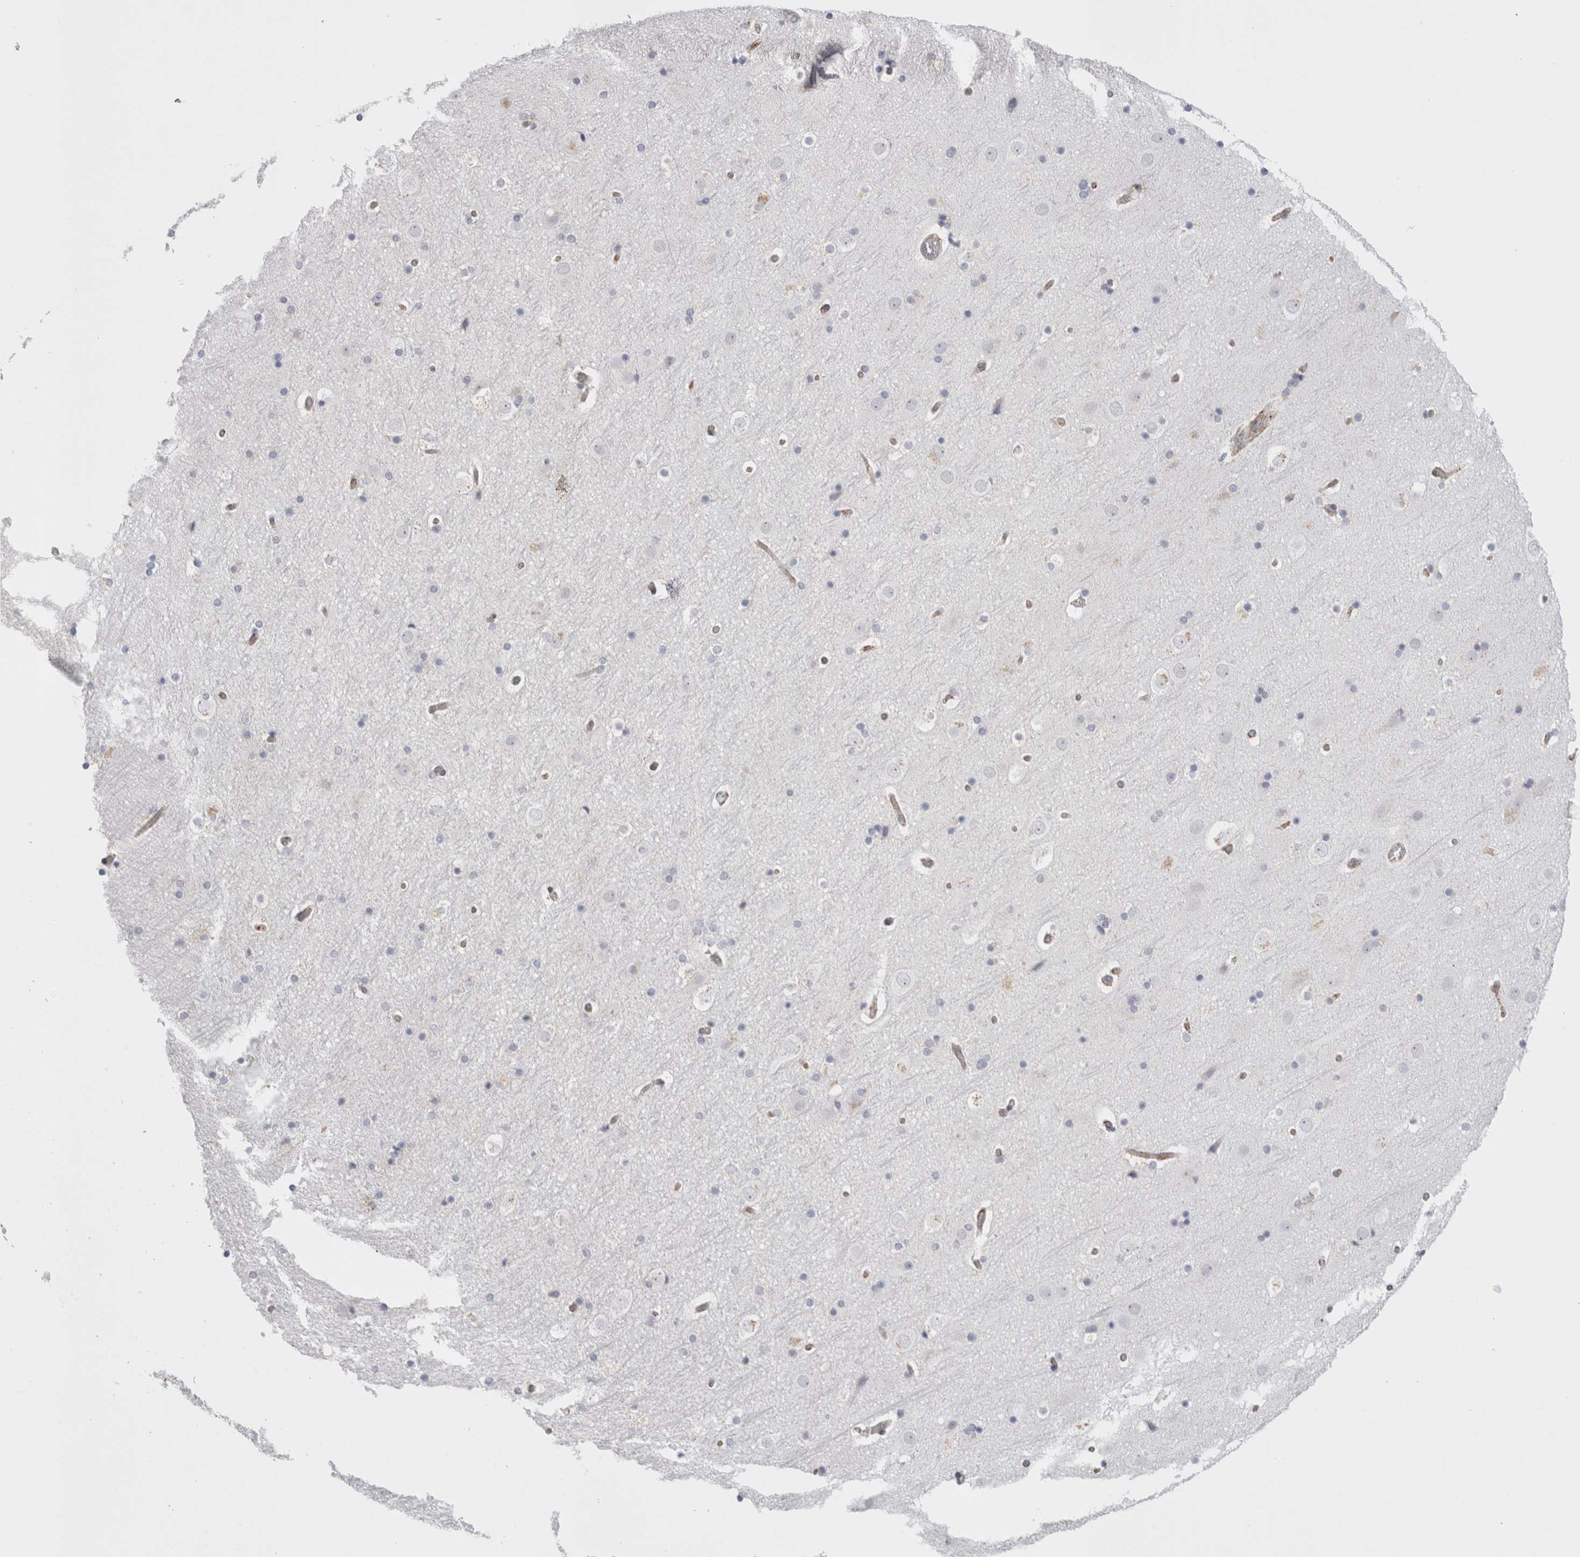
{"staining": {"intensity": "weak", "quantity": "25%-75%", "location": "cytoplasmic/membranous"}, "tissue": "cerebral cortex", "cell_type": "Endothelial cells", "image_type": "normal", "snomed": [{"axis": "morphology", "description": "Normal tissue, NOS"}, {"axis": "topography", "description": "Cerebral cortex"}], "caption": "Human cerebral cortex stained with a brown dye reveals weak cytoplasmic/membranous positive expression in approximately 25%-75% of endothelial cells.", "gene": "CNPY4", "patient": {"sex": "male", "age": 57}}